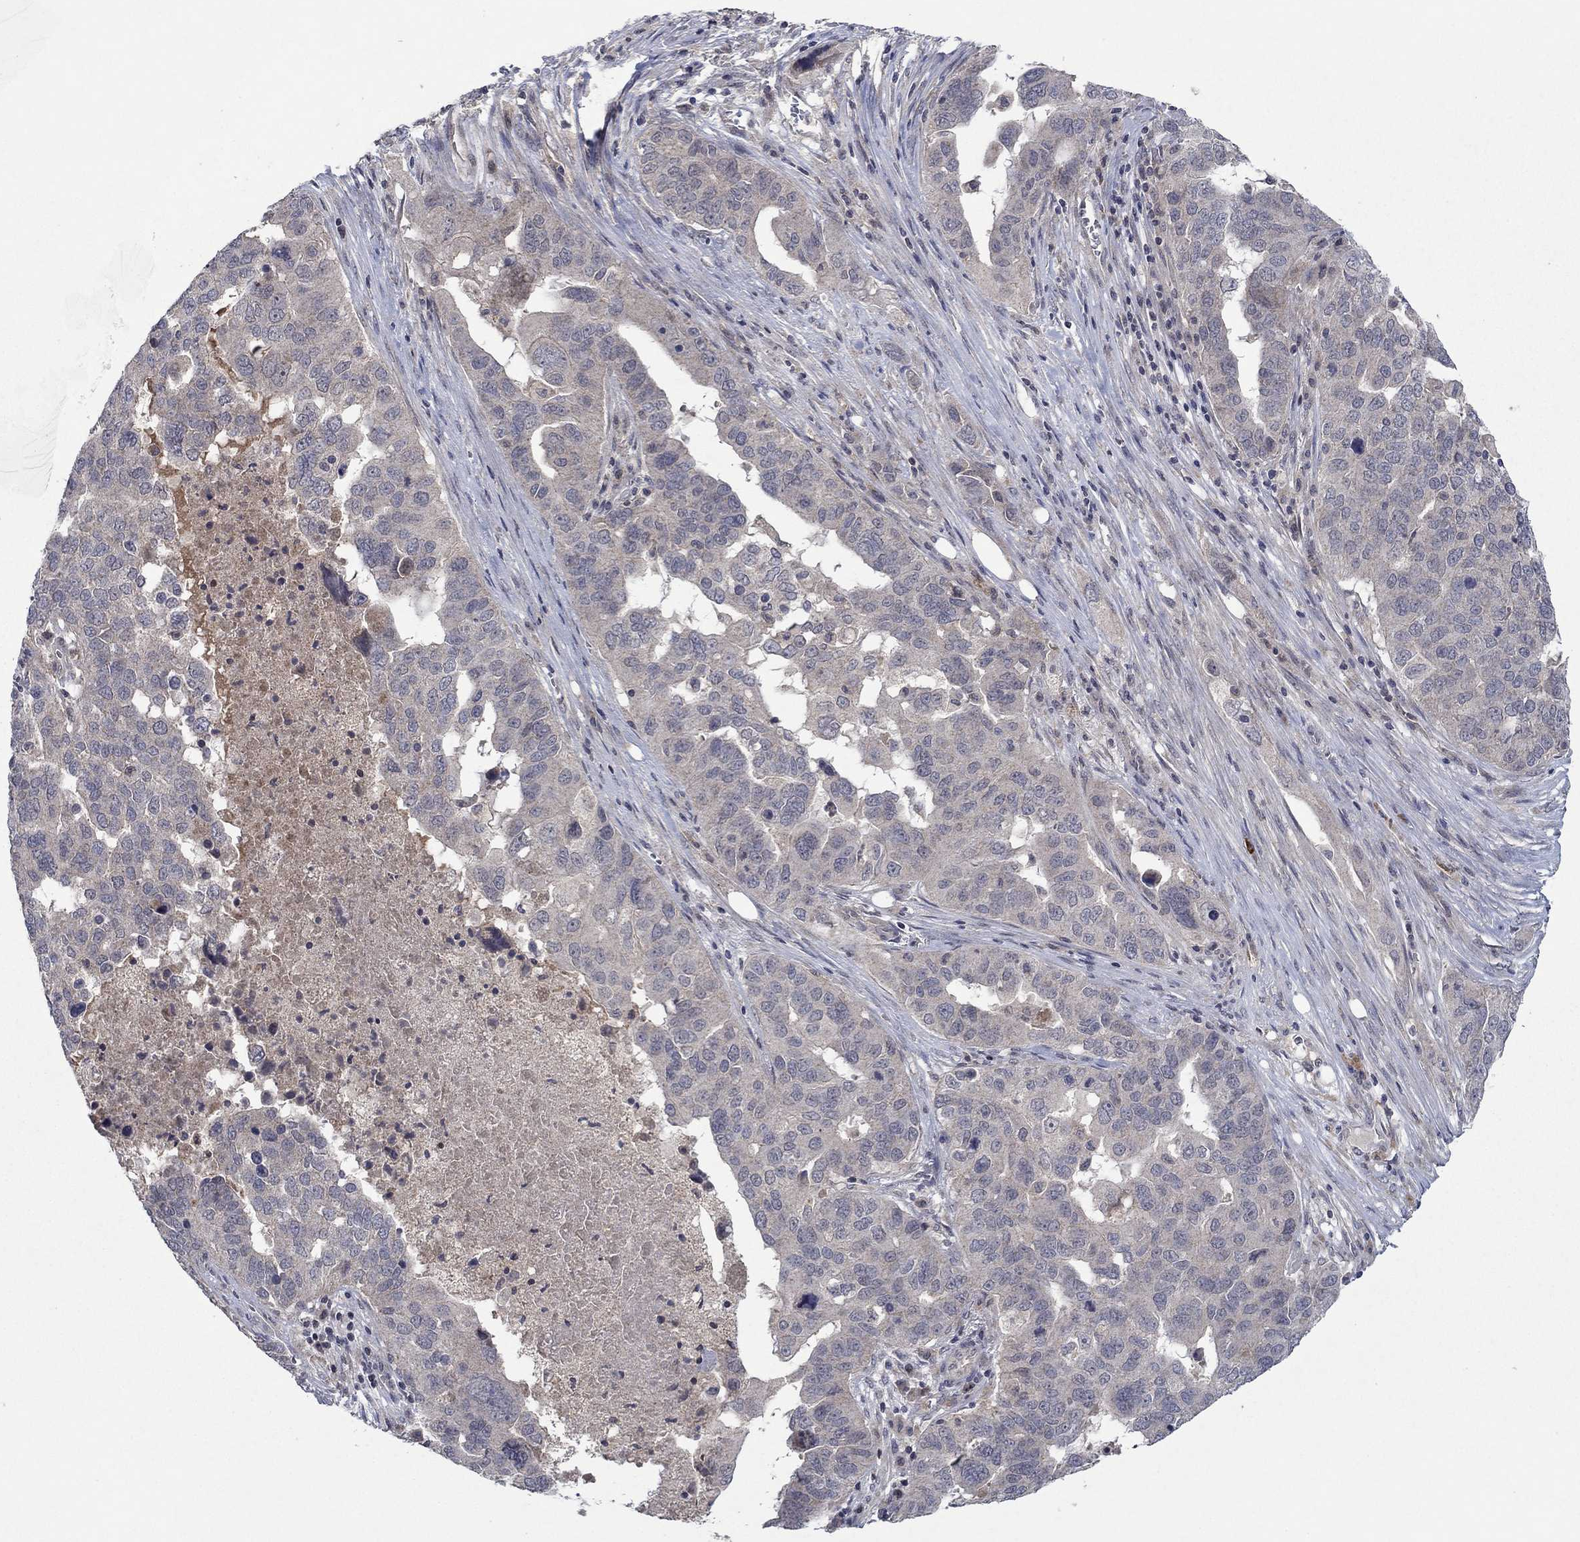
{"staining": {"intensity": "negative", "quantity": "none", "location": "none"}, "tissue": "ovarian cancer", "cell_type": "Tumor cells", "image_type": "cancer", "snomed": [{"axis": "morphology", "description": "Carcinoma, endometroid"}, {"axis": "topography", "description": "Soft tissue"}, {"axis": "topography", "description": "Ovary"}], "caption": "IHC of endometroid carcinoma (ovarian) displays no positivity in tumor cells.", "gene": "IL4", "patient": {"sex": "female", "age": 52}}